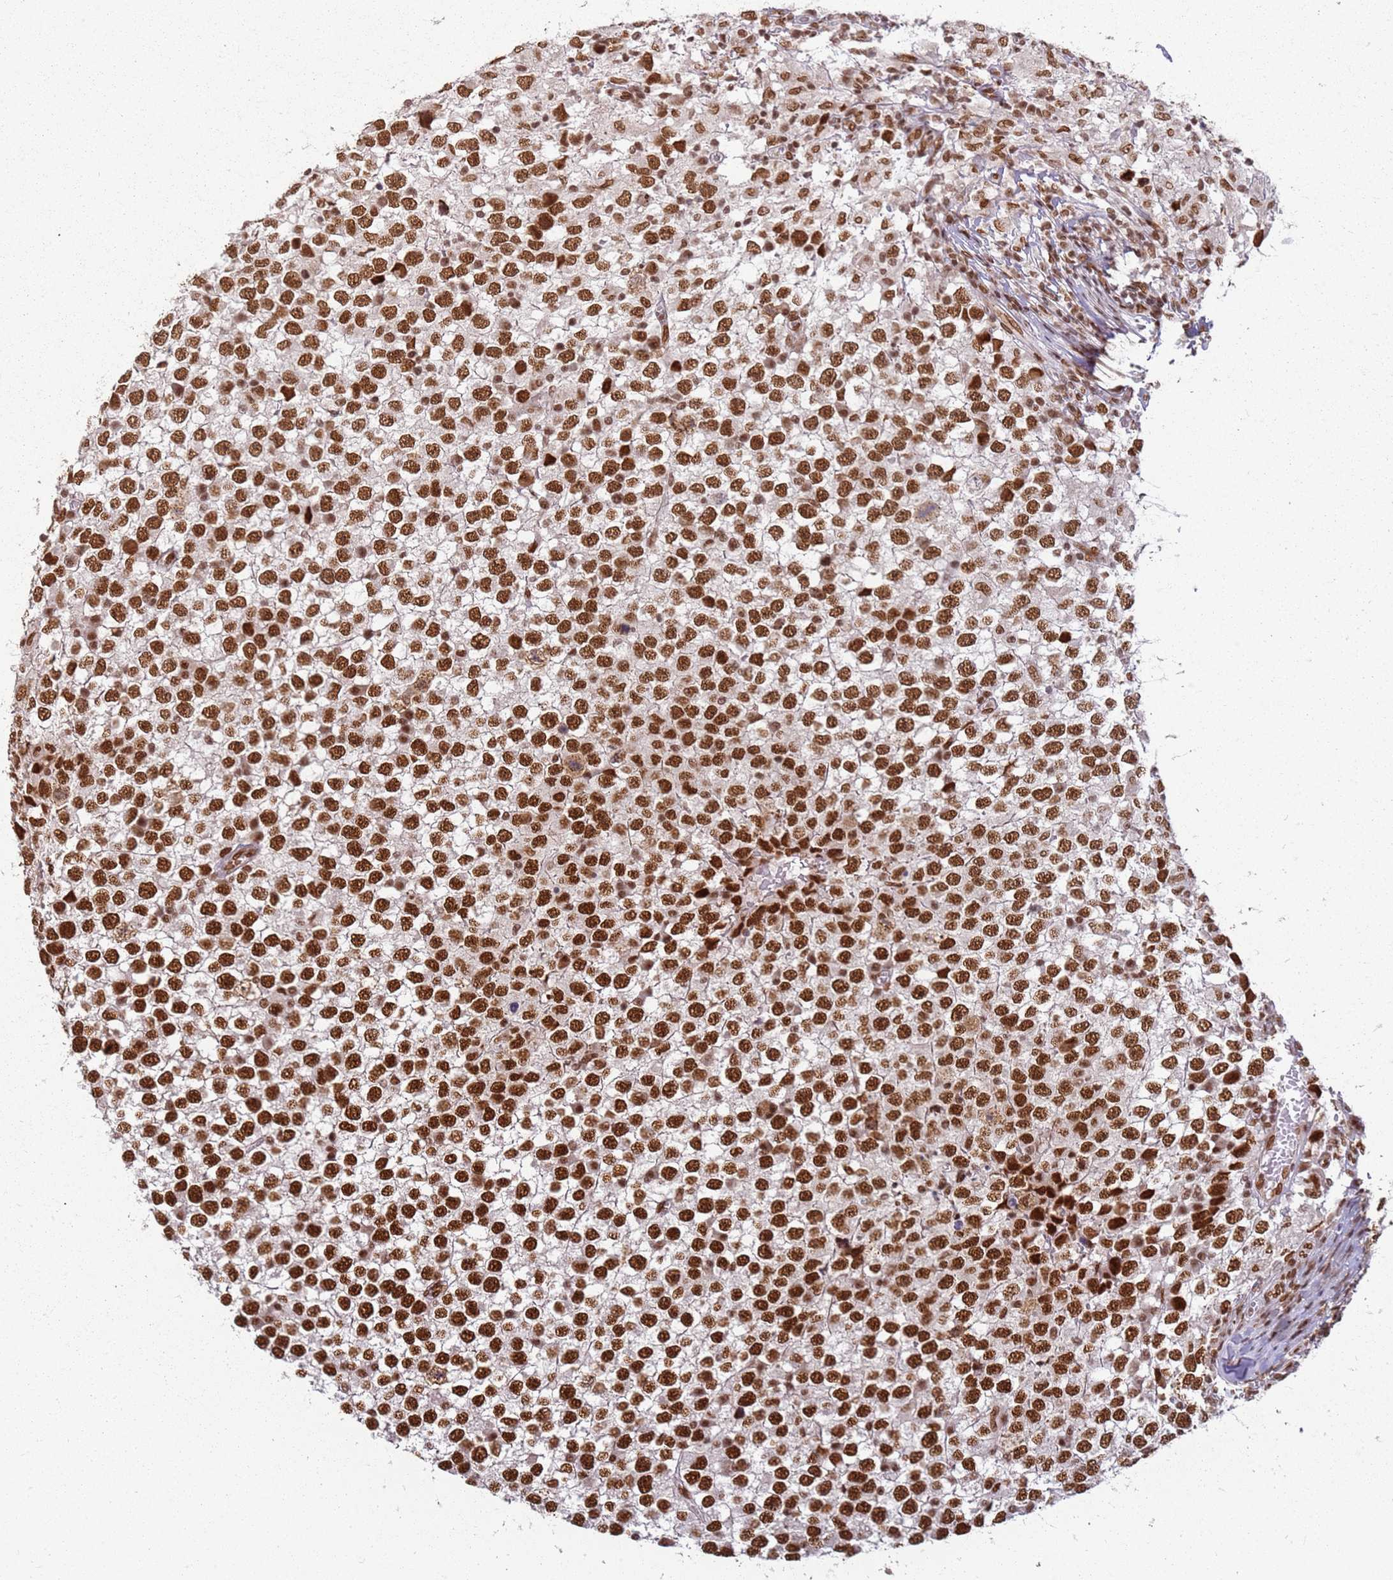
{"staining": {"intensity": "strong", "quantity": ">75%", "location": "nuclear"}, "tissue": "testis cancer", "cell_type": "Tumor cells", "image_type": "cancer", "snomed": [{"axis": "morphology", "description": "Seminoma, NOS"}, {"axis": "topography", "description": "Testis"}], "caption": "A brown stain labels strong nuclear positivity of a protein in testis cancer tumor cells.", "gene": "TENT4A", "patient": {"sex": "male", "age": 65}}